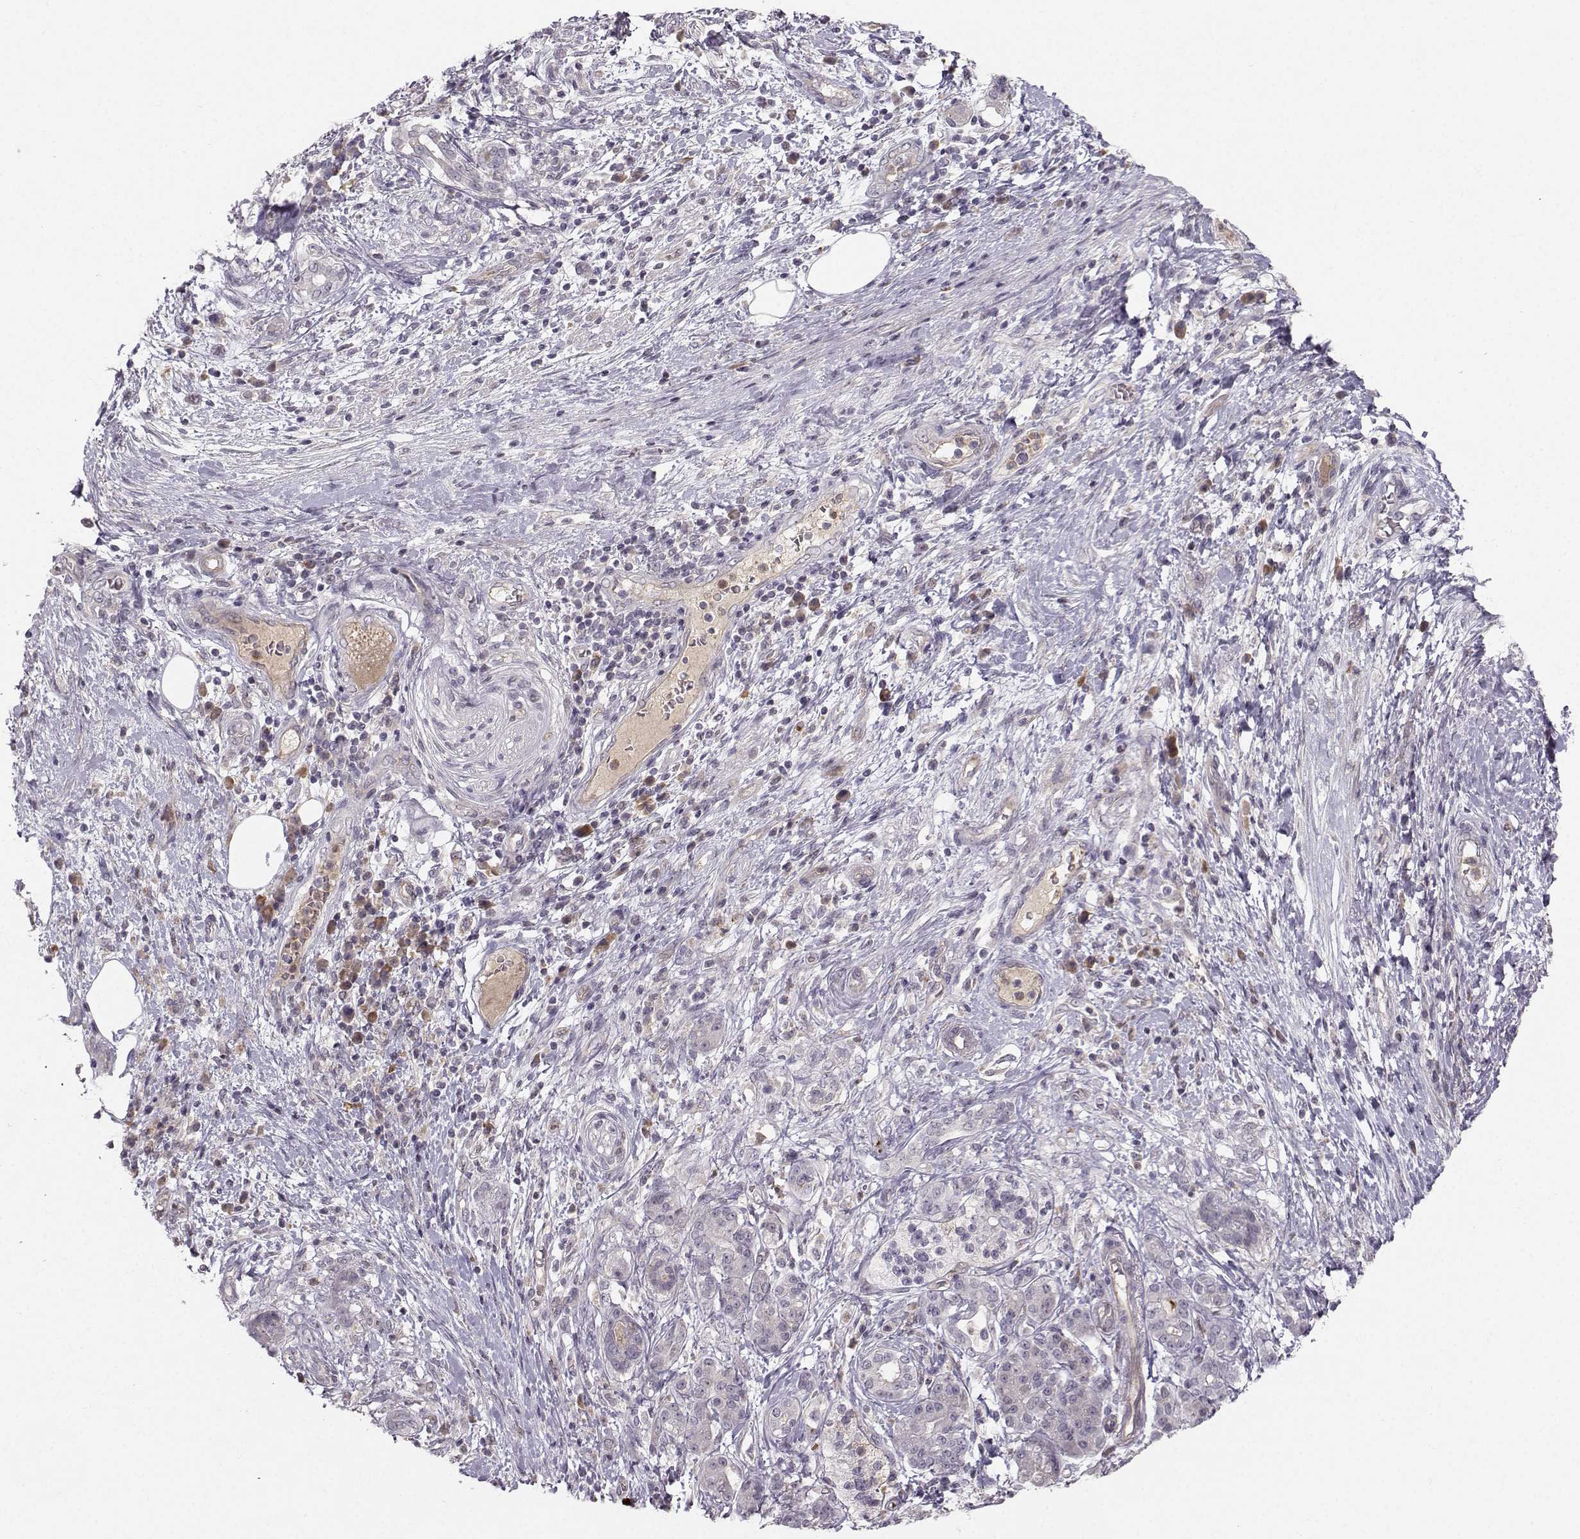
{"staining": {"intensity": "negative", "quantity": "none", "location": "none"}, "tissue": "pancreatic cancer", "cell_type": "Tumor cells", "image_type": "cancer", "snomed": [{"axis": "morphology", "description": "Adenocarcinoma, NOS"}, {"axis": "topography", "description": "Pancreas"}], "caption": "DAB (3,3'-diaminobenzidine) immunohistochemical staining of human pancreatic adenocarcinoma exhibits no significant expression in tumor cells. (Immunohistochemistry, brightfield microscopy, high magnification).", "gene": "OPRD1", "patient": {"sex": "female", "age": 73}}